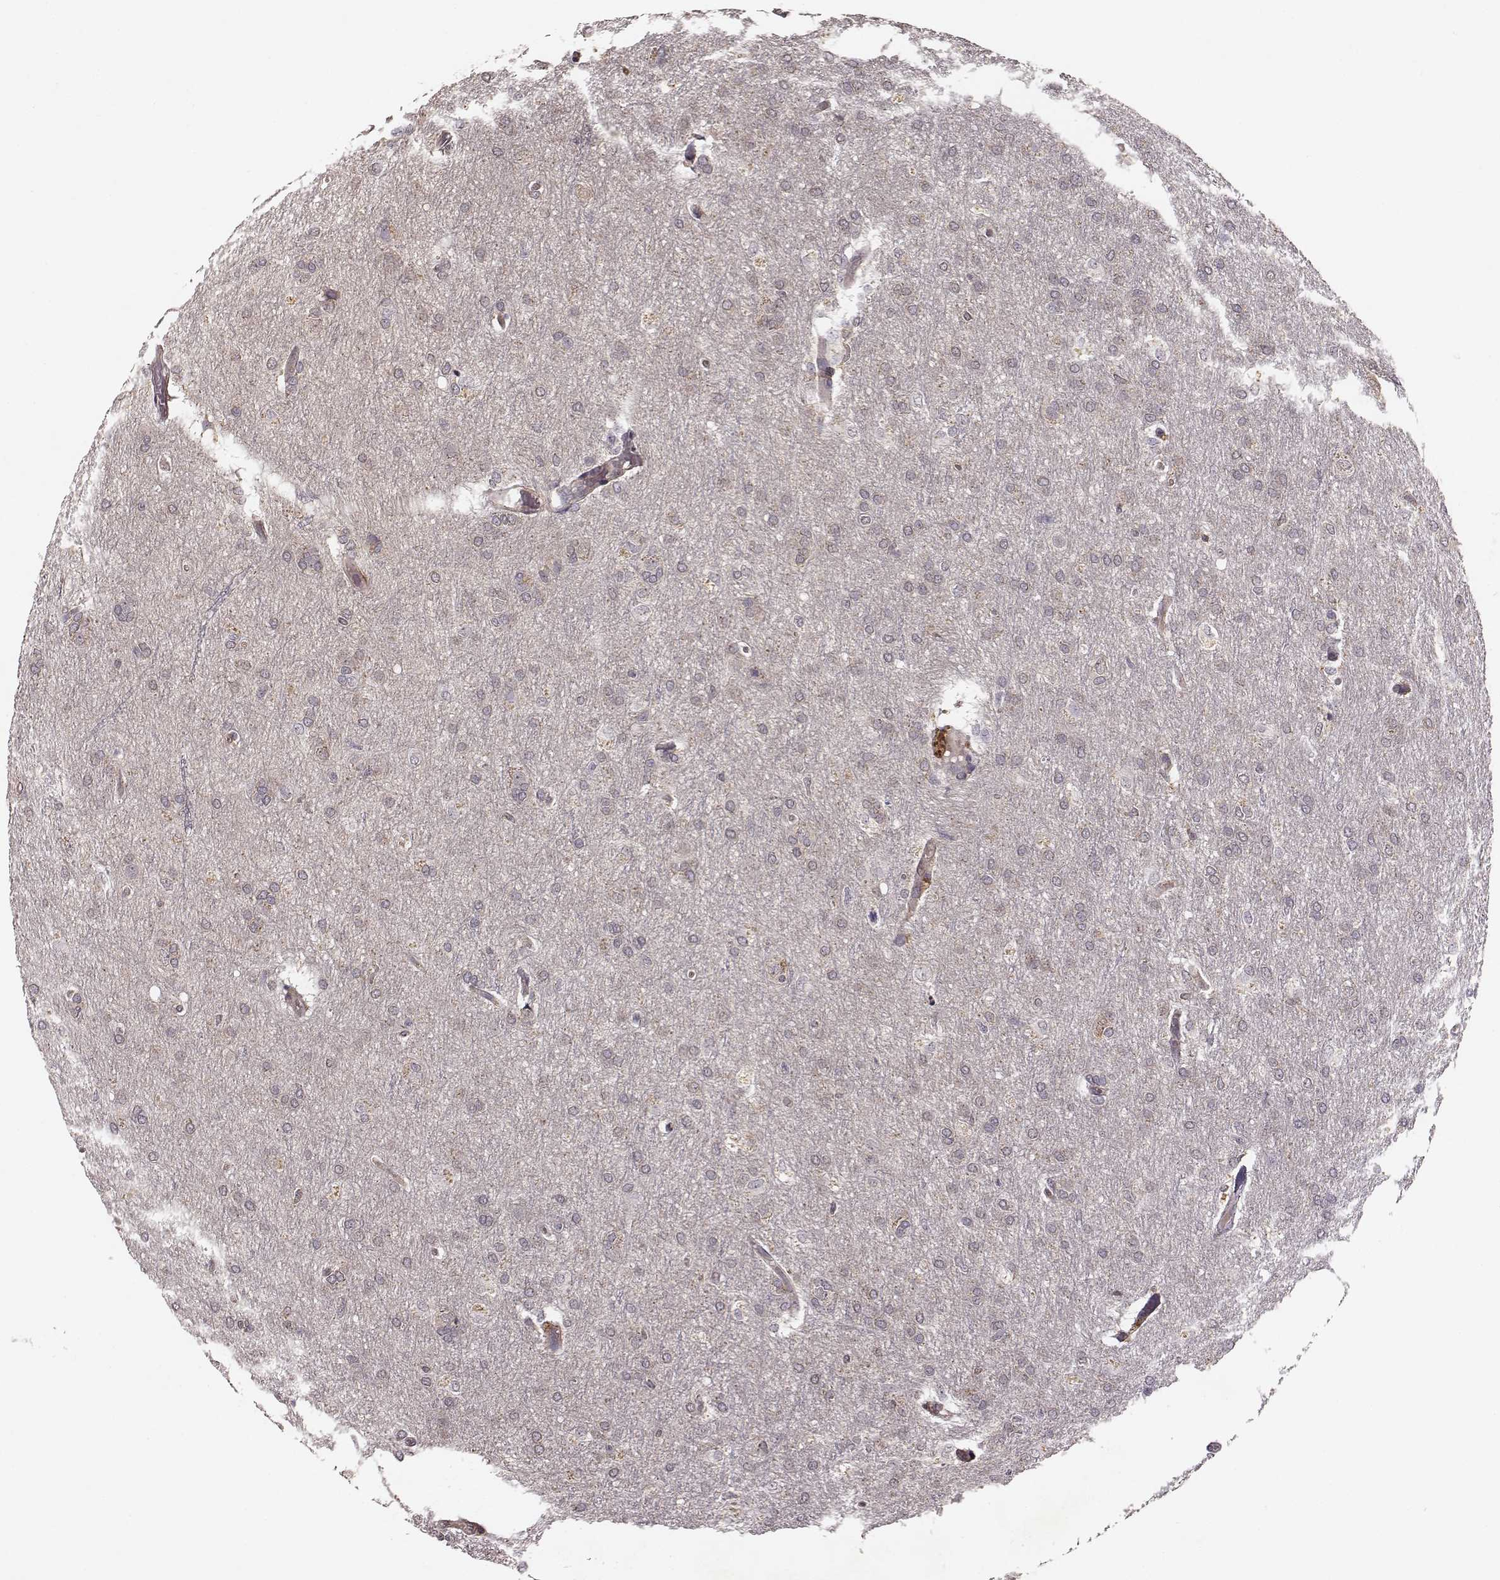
{"staining": {"intensity": "negative", "quantity": "none", "location": "none"}, "tissue": "glioma", "cell_type": "Tumor cells", "image_type": "cancer", "snomed": [{"axis": "morphology", "description": "Glioma, malignant, High grade"}, {"axis": "topography", "description": "Brain"}], "caption": "IHC photomicrograph of malignant glioma (high-grade) stained for a protein (brown), which reveals no positivity in tumor cells. The staining is performed using DAB brown chromogen with nuclei counter-stained in using hematoxylin.", "gene": "VPS26A", "patient": {"sex": "male", "age": 68}}